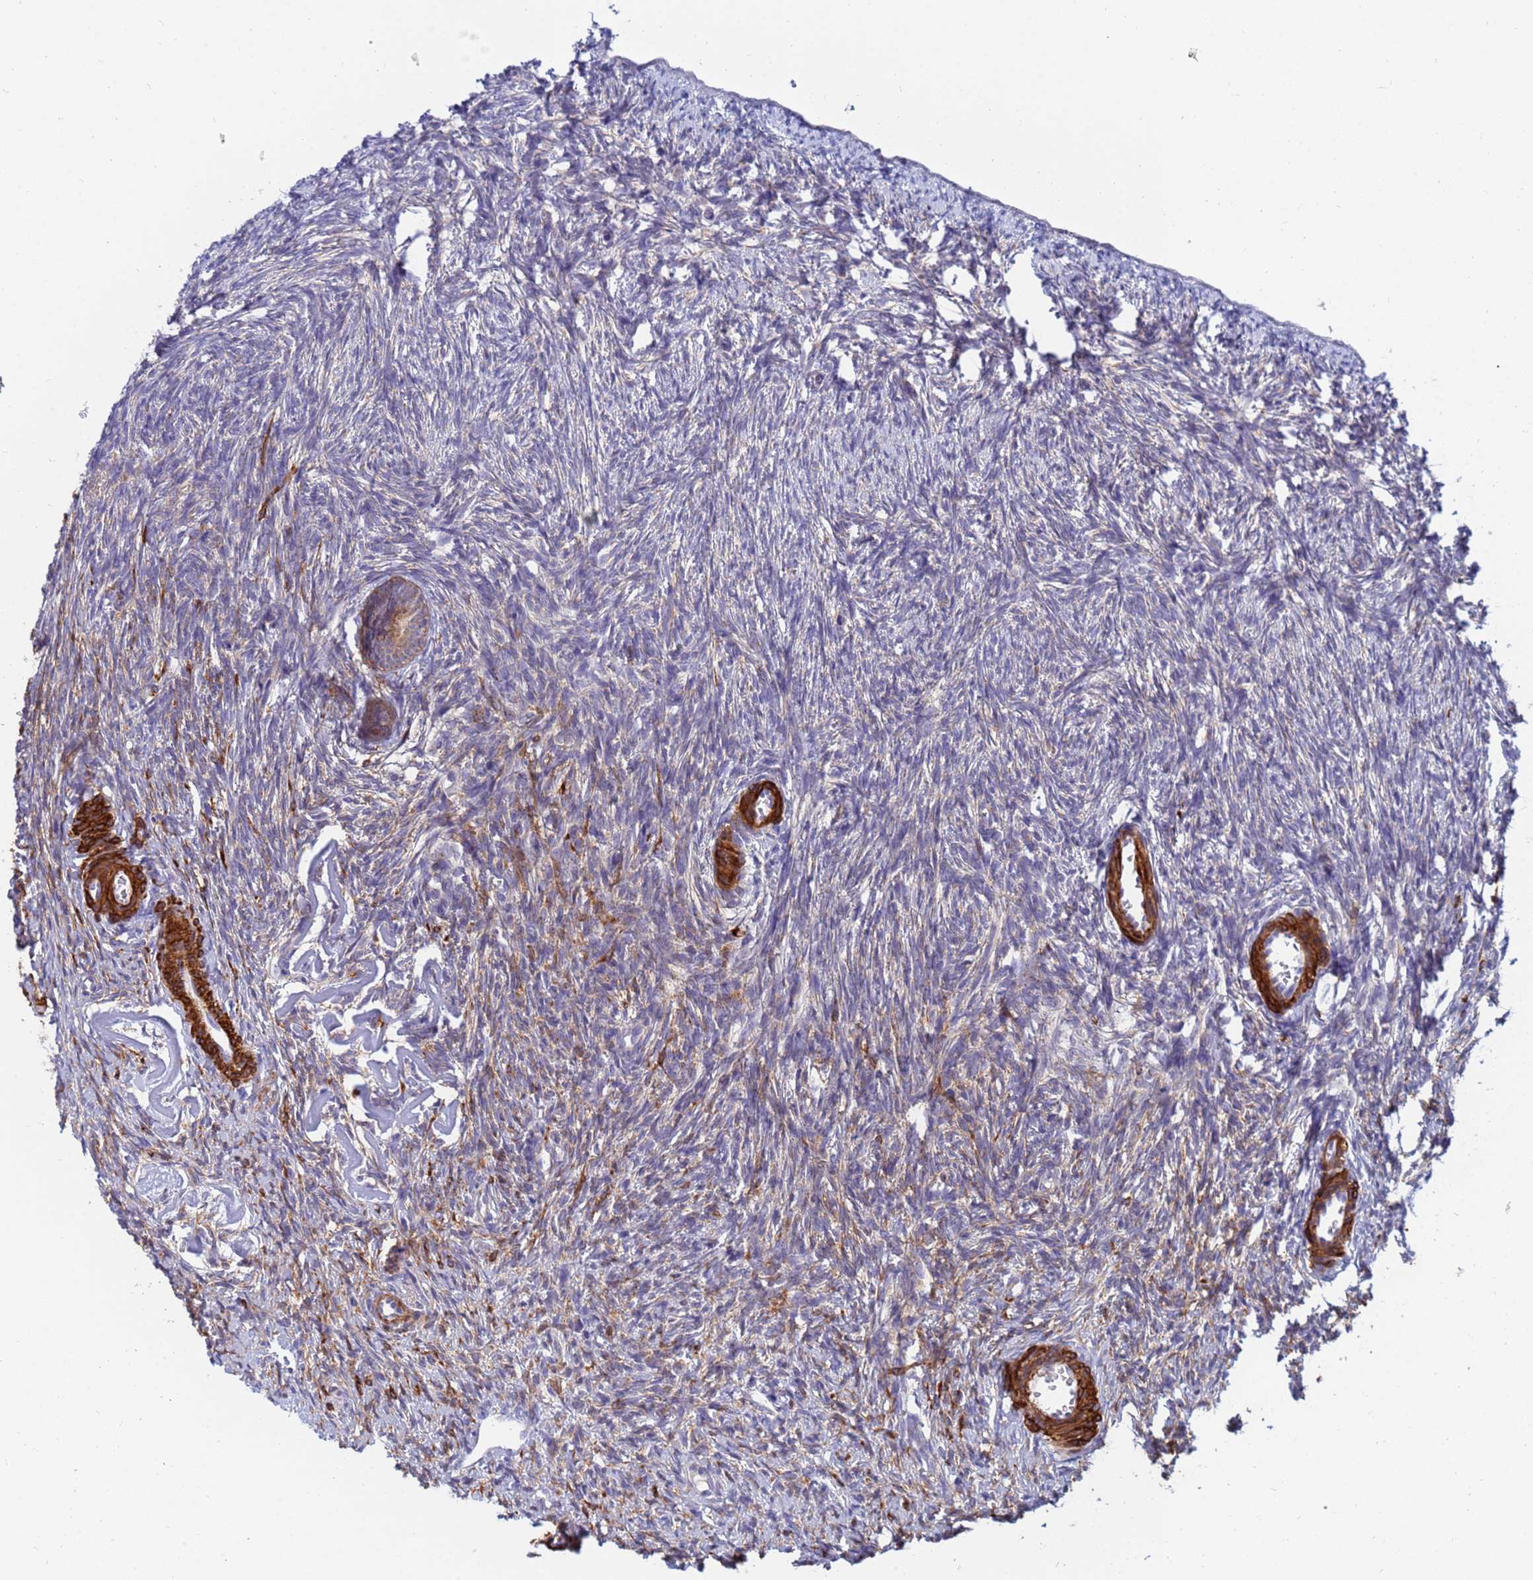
{"staining": {"intensity": "moderate", "quantity": ">75%", "location": "cytoplasmic/membranous"}, "tissue": "ovary", "cell_type": "Follicle cells", "image_type": "normal", "snomed": [{"axis": "morphology", "description": "Normal tissue, NOS"}, {"axis": "topography", "description": "Ovary"}], "caption": "Benign ovary shows moderate cytoplasmic/membranous staining in approximately >75% of follicle cells, visualized by immunohistochemistry. The staining was performed using DAB to visualize the protein expression in brown, while the nuclei were stained in blue with hematoxylin (Magnification: 20x).", "gene": "SDR39U1", "patient": {"sex": "female", "age": 51}}